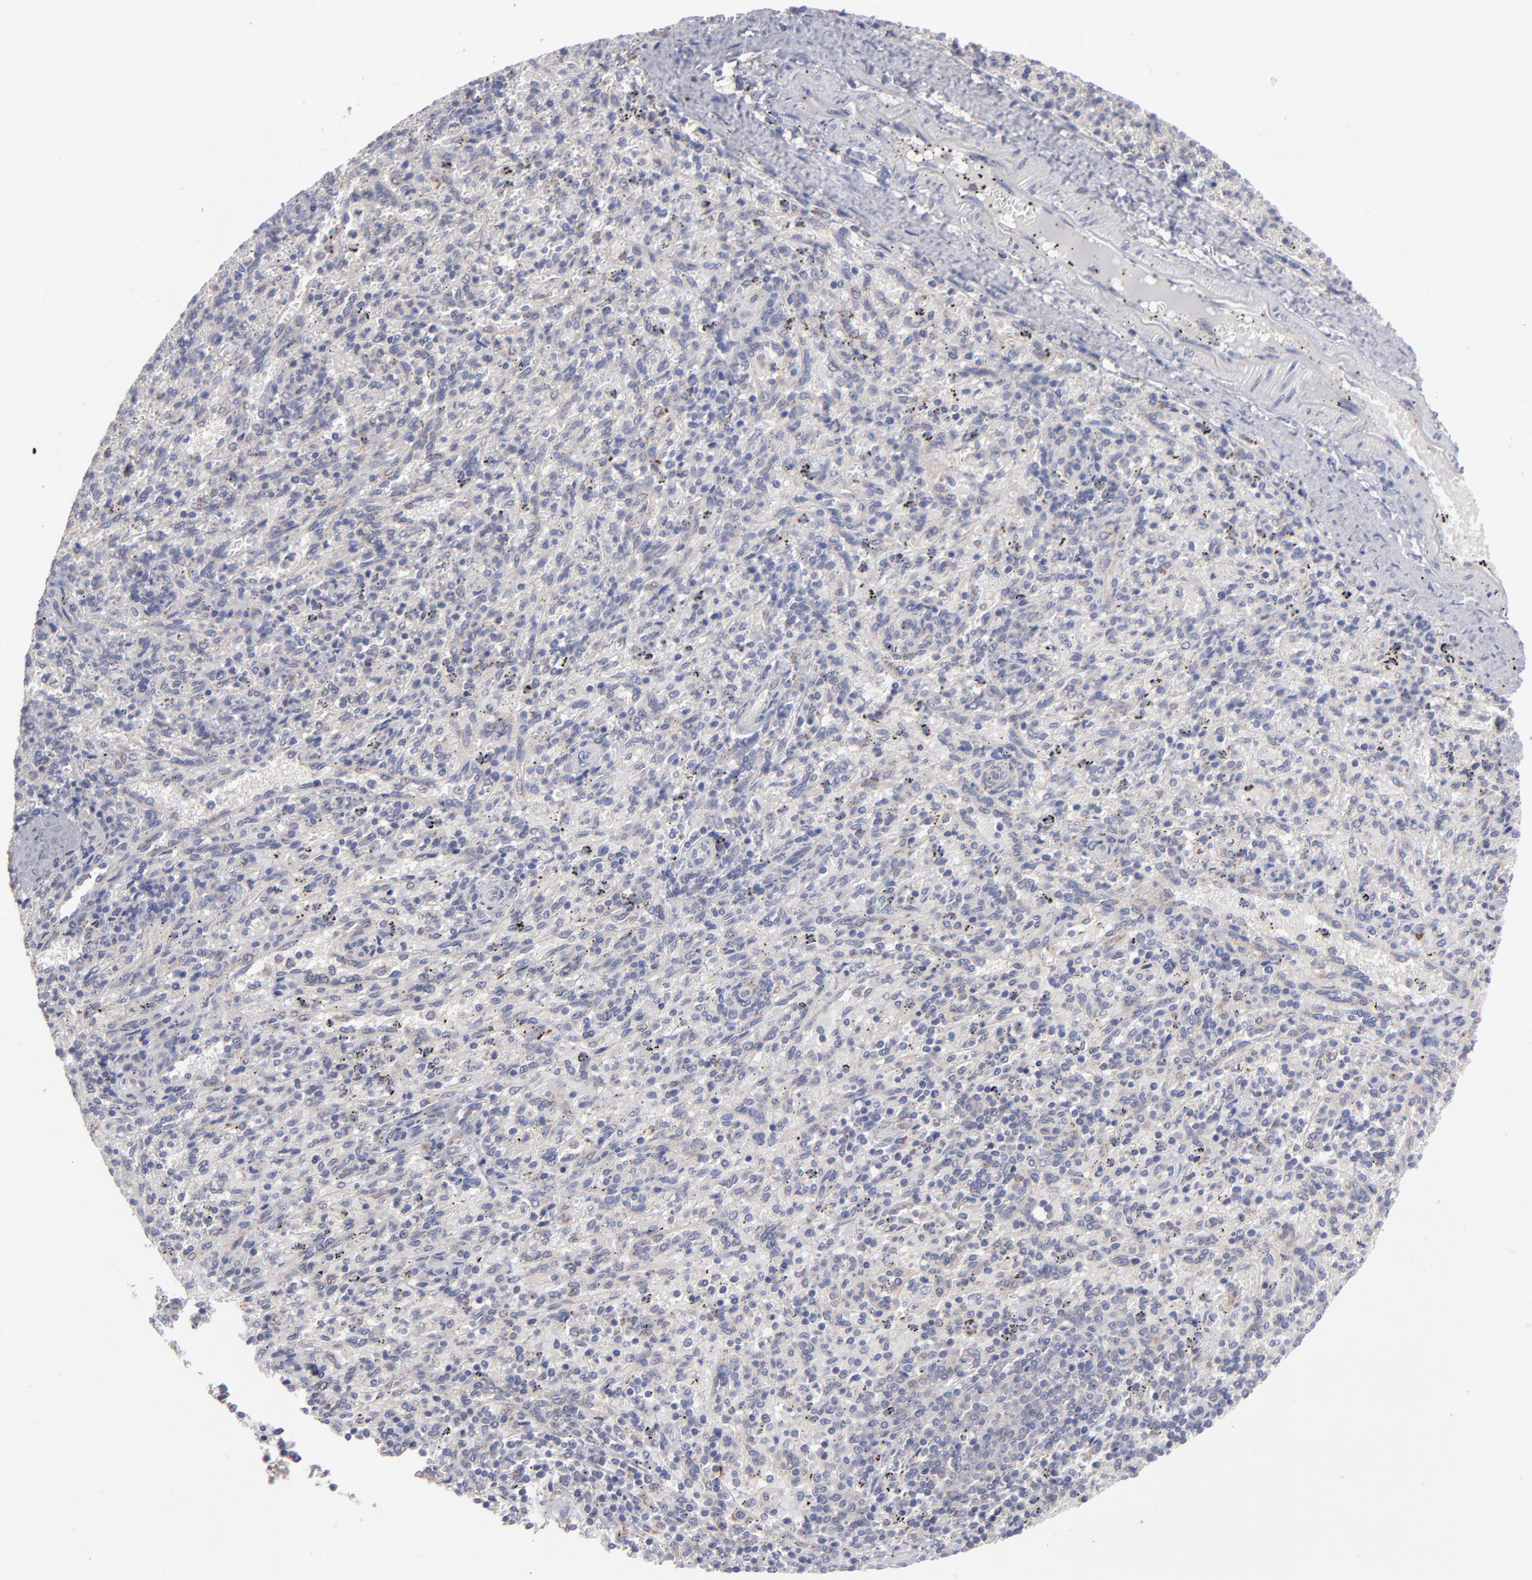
{"staining": {"intensity": "moderate", "quantity": "<25%", "location": "cytoplasmic/membranous"}, "tissue": "spleen", "cell_type": "Cells in red pulp", "image_type": "normal", "snomed": [{"axis": "morphology", "description": "Normal tissue, NOS"}, {"axis": "topography", "description": "Spleen"}], "caption": "A micrograph showing moderate cytoplasmic/membranous staining in about <25% of cells in red pulp in normal spleen, as visualized by brown immunohistochemical staining.", "gene": "HCCS", "patient": {"sex": "female", "age": 10}}